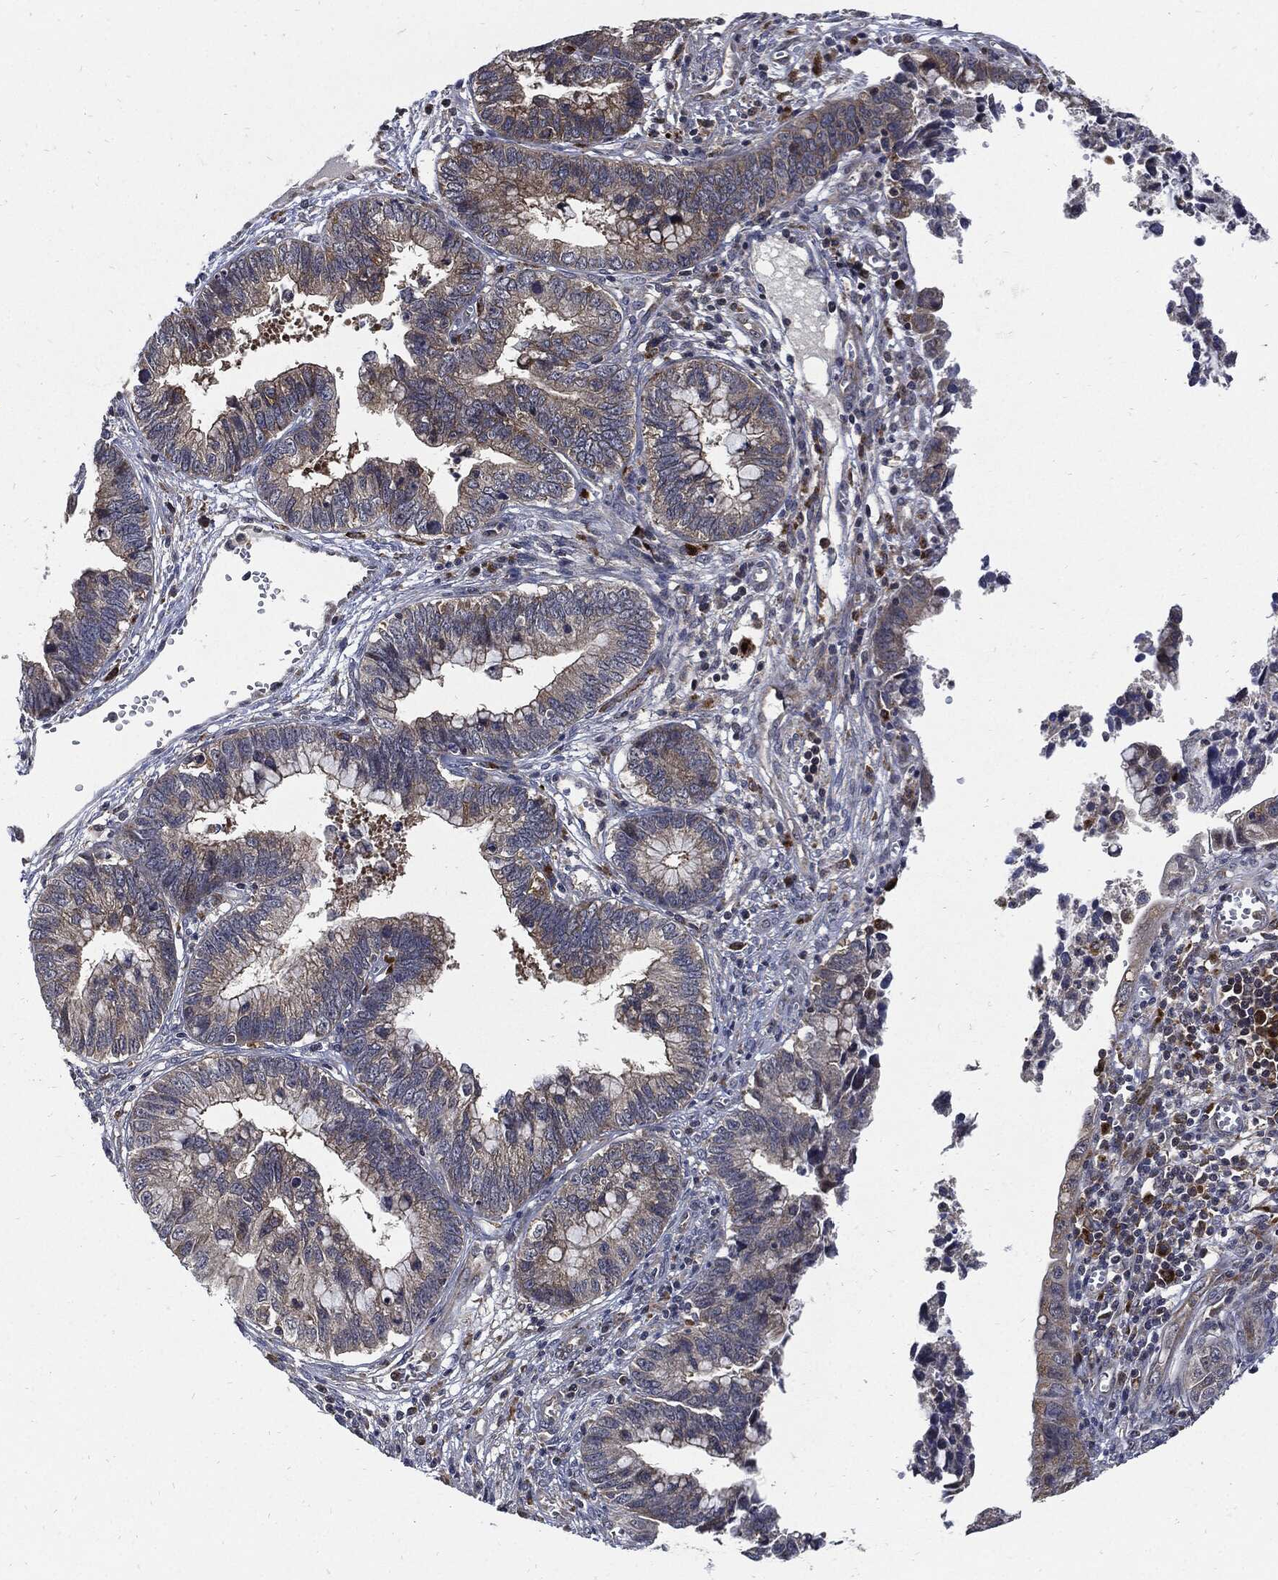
{"staining": {"intensity": "negative", "quantity": "none", "location": "none"}, "tissue": "cervical cancer", "cell_type": "Tumor cells", "image_type": "cancer", "snomed": [{"axis": "morphology", "description": "Adenocarcinoma, NOS"}, {"axis": "topography", "description": "Cervix"}], "caption": "Immunohistochemistry of cervical cancer (adenocarcinoma) reveals no expression in tumor cells.", "gene": "SLC31A2", "patient": {"sex": "female", "age": 44}}